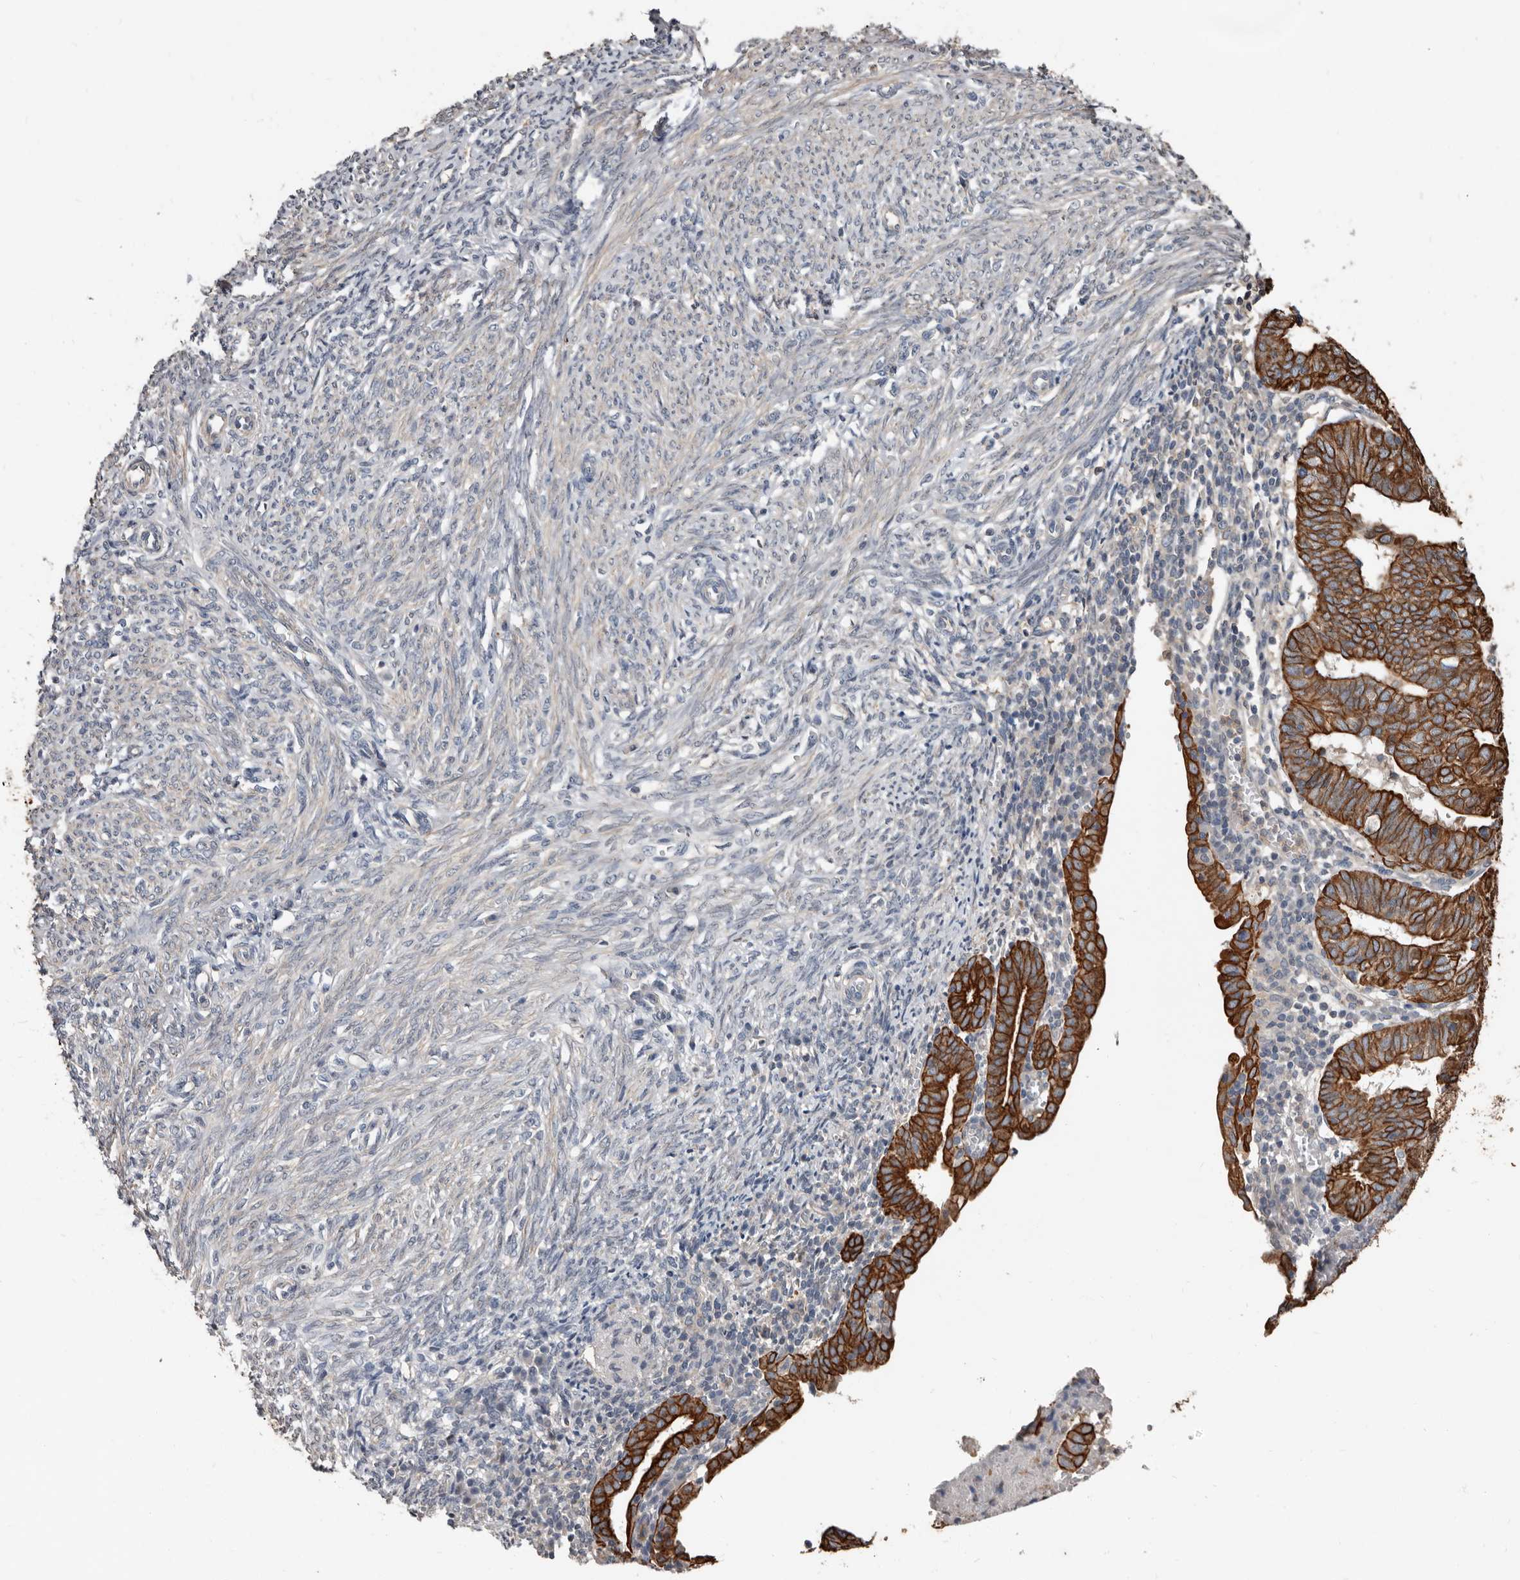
{"staining": {"intensity": "strong", "quantity": ">75%", "location": "cytoplasmic/membranous"}, "tissue": "endometrial cancer", "cell_type": "Tumor cells", "image_type": "cancer", "snomed": [{"axis": "morphology", "description": "Adenocarcinoma, NOS"}, {"axis": "topography", "description": "Uterus"}], "caption": "An image of human endometrial cancer stained for a protein reveals strong cytoplasmic/membranous brown staining in tumor cells.", "gene": "MRPL18", "patient": {"sex": "female", "age": 77}}